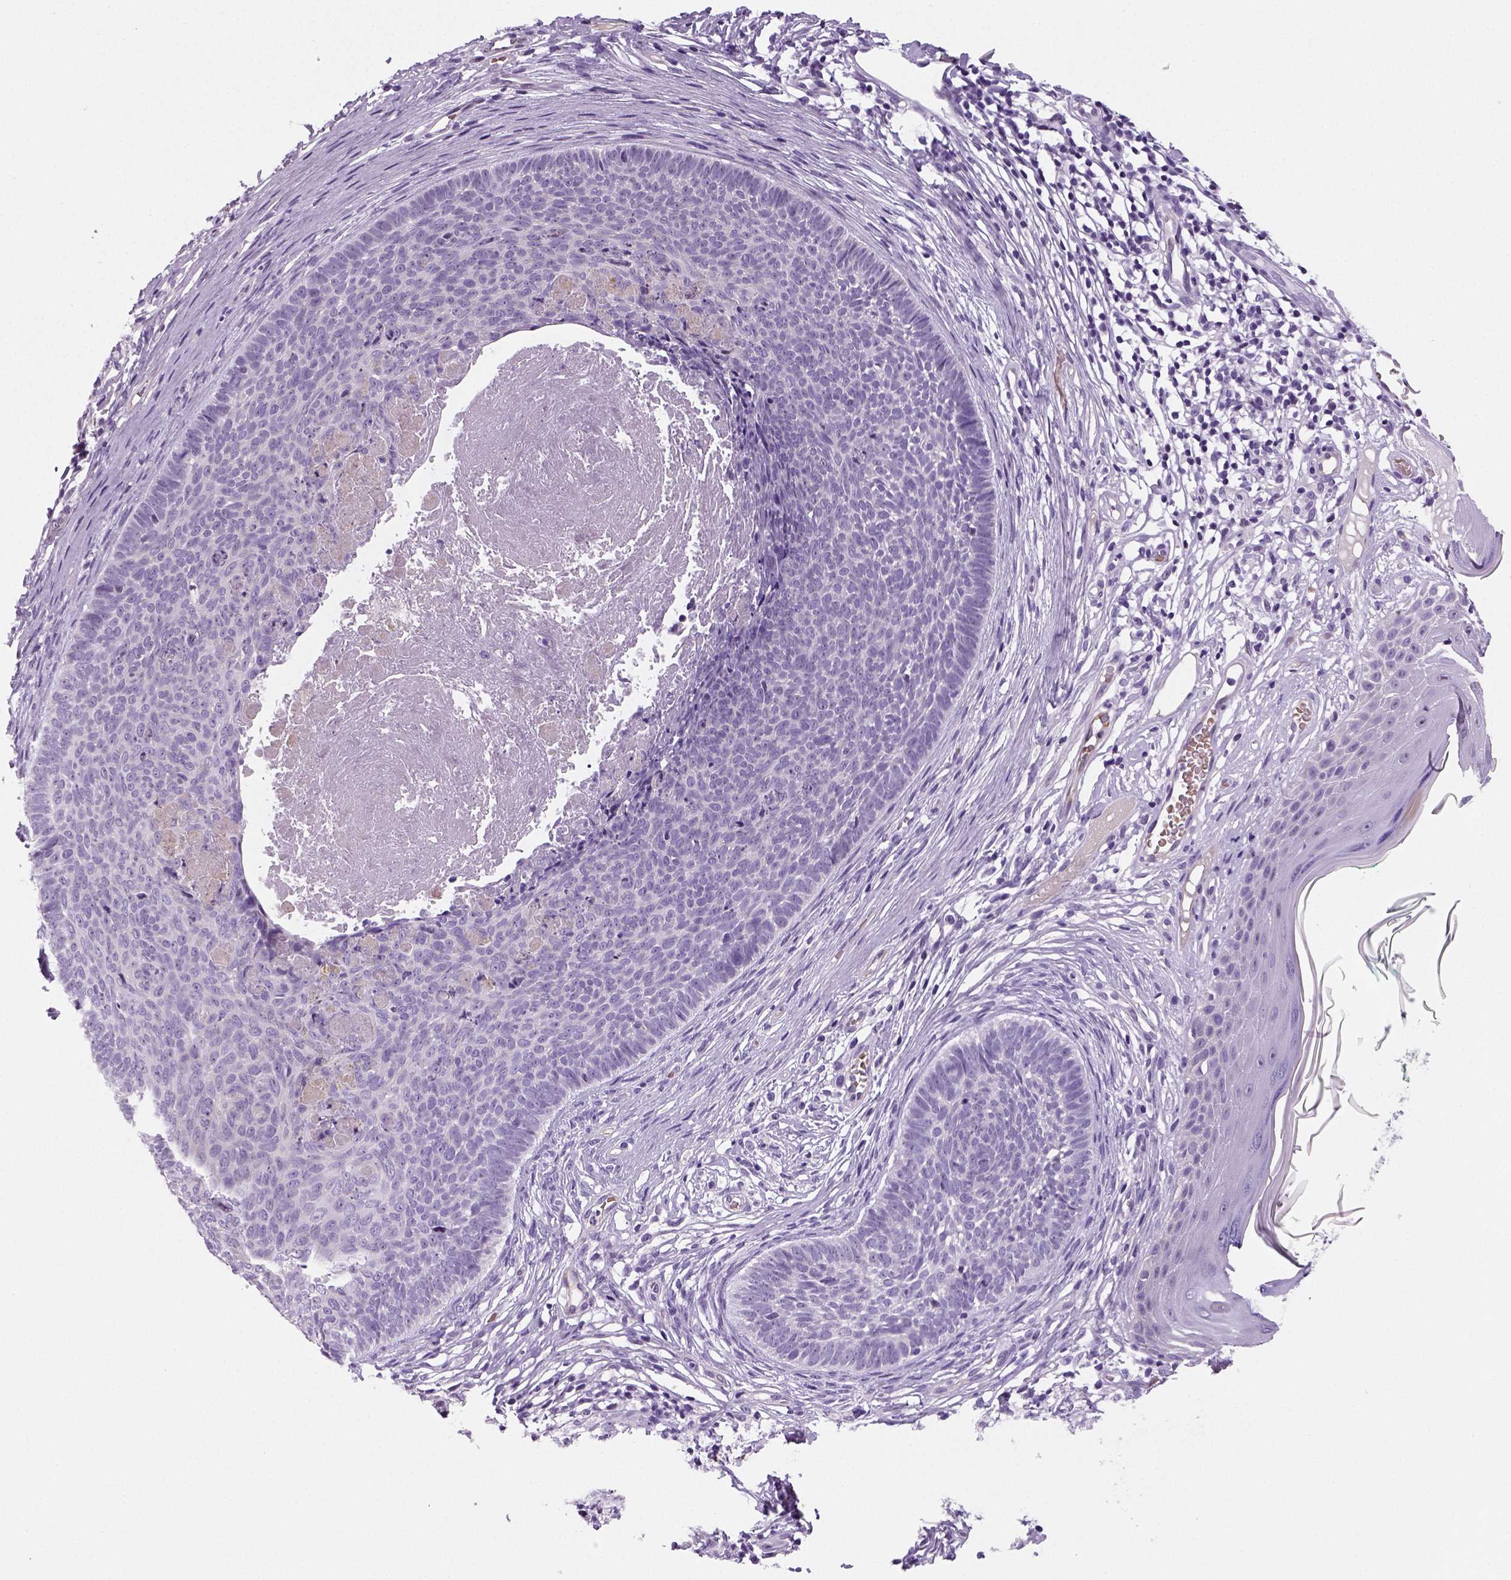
{"staining": {"intensity": "negative", "quantity": "none", "location": "none"}, "tissue": "skin cancer", "cell_type": "Tumor cells", "image_type": "cancer", "snomed": [{"axis": "morphology", "description": "Basal cell carcinoma"}, {"axis": "topography", "description": "Skin"}], "caption": "A high-resolution histopathology image shows immunohistochemistry staining of basal cell carcinoma (skin), which exhibits no significant positivity in tumor cells.", "gene": "TSPAN7", "patient": {"sex": "male", "age": 85}}